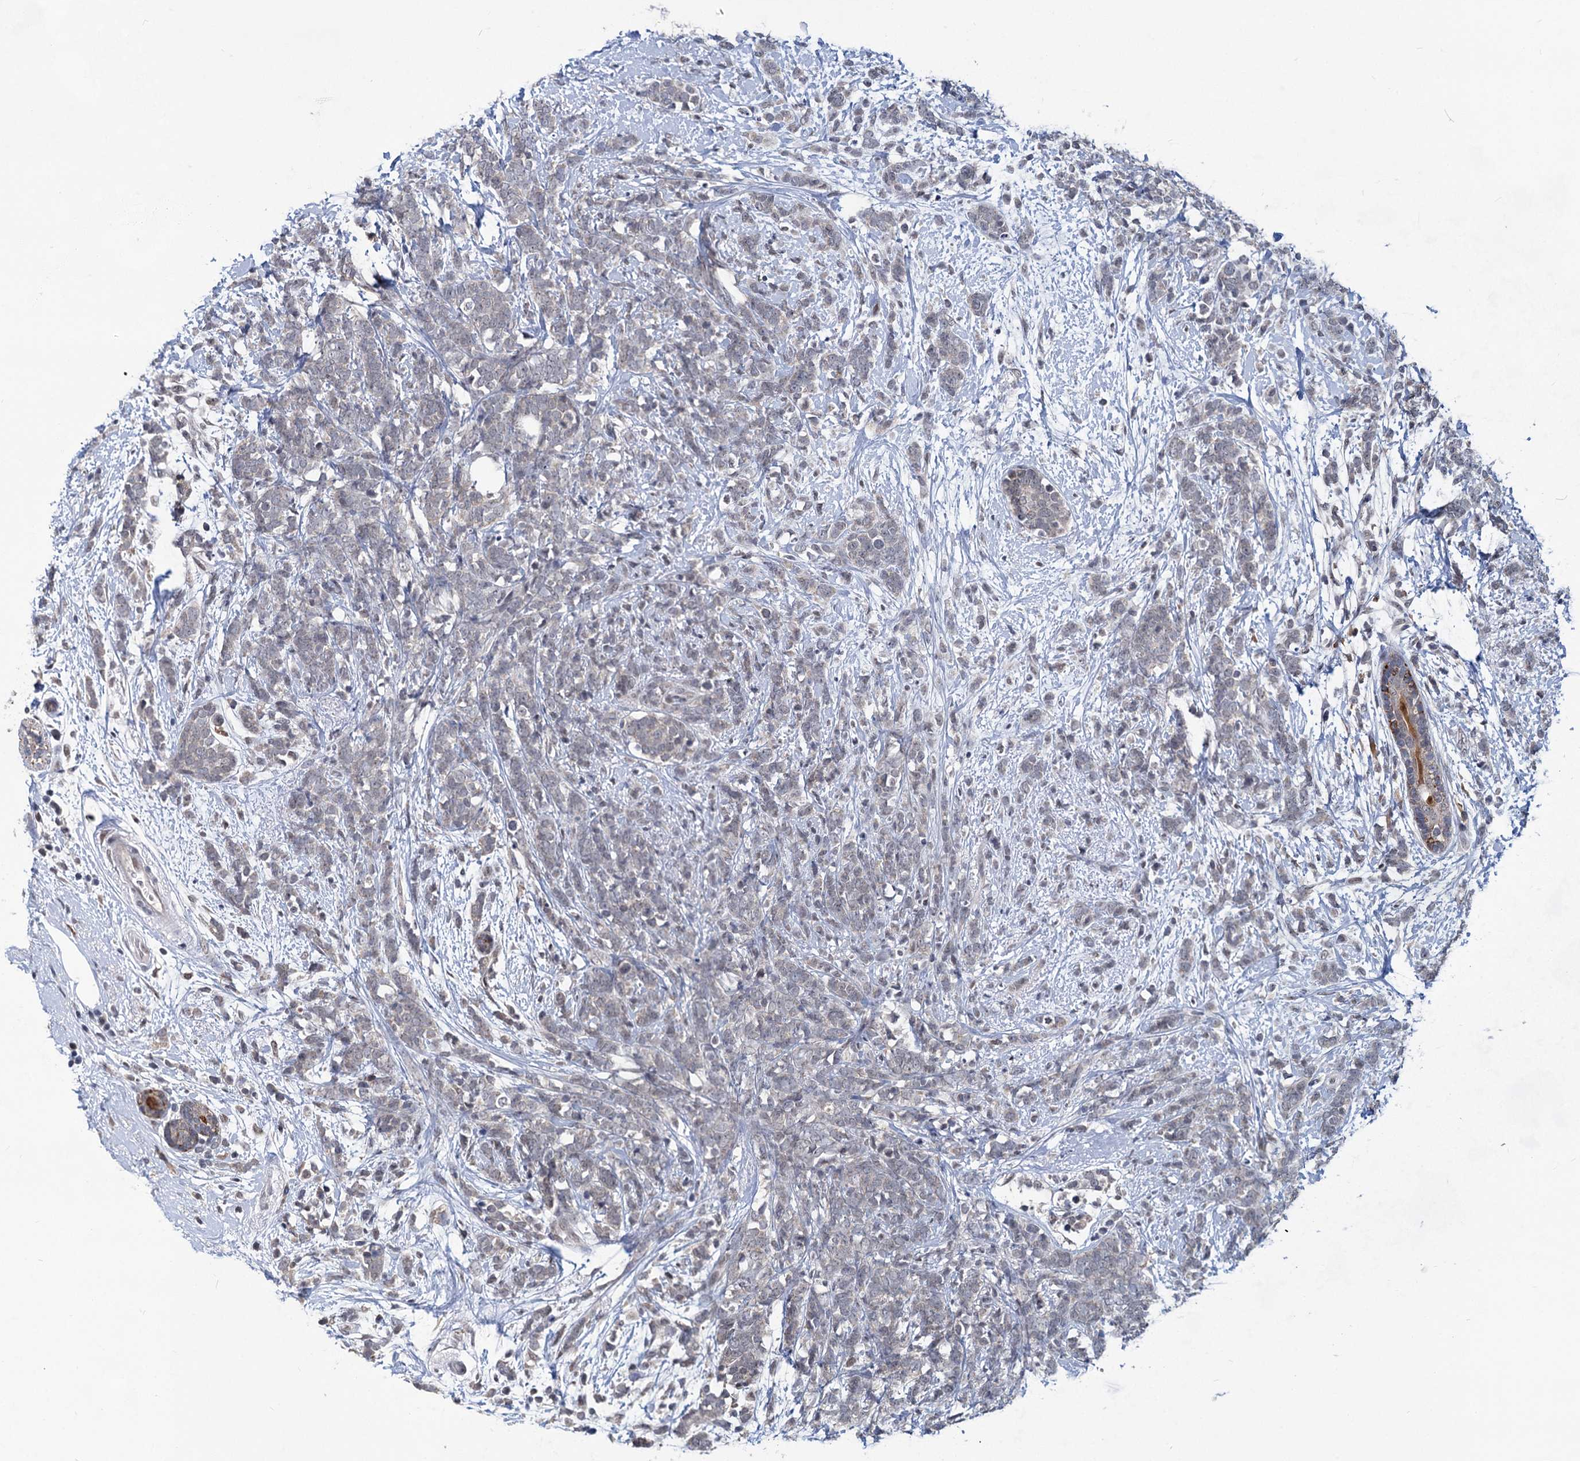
{"staining": {"intensity": "weak", "quantity": "<25%", "location": "cytoplasmic/membranous"}, "tissue": "breast cancer", "cell_type": "Tumor cells", "image_type": "cancer", "snomed": [{"axis": "morphology", "description": "Lobular carcinoma"}, {"axis": "topography", "description": "Breast"}], "caption": "There is no significant expression in tumor cells of breast cancer (lobular carcinoma). (Stains: DAB IHC with hematoxylin counter stain, Microscopy: brightfield microscopy at high magnification).", "gene": "TTC17", "patient": {"sex": "female", "age": 58}}